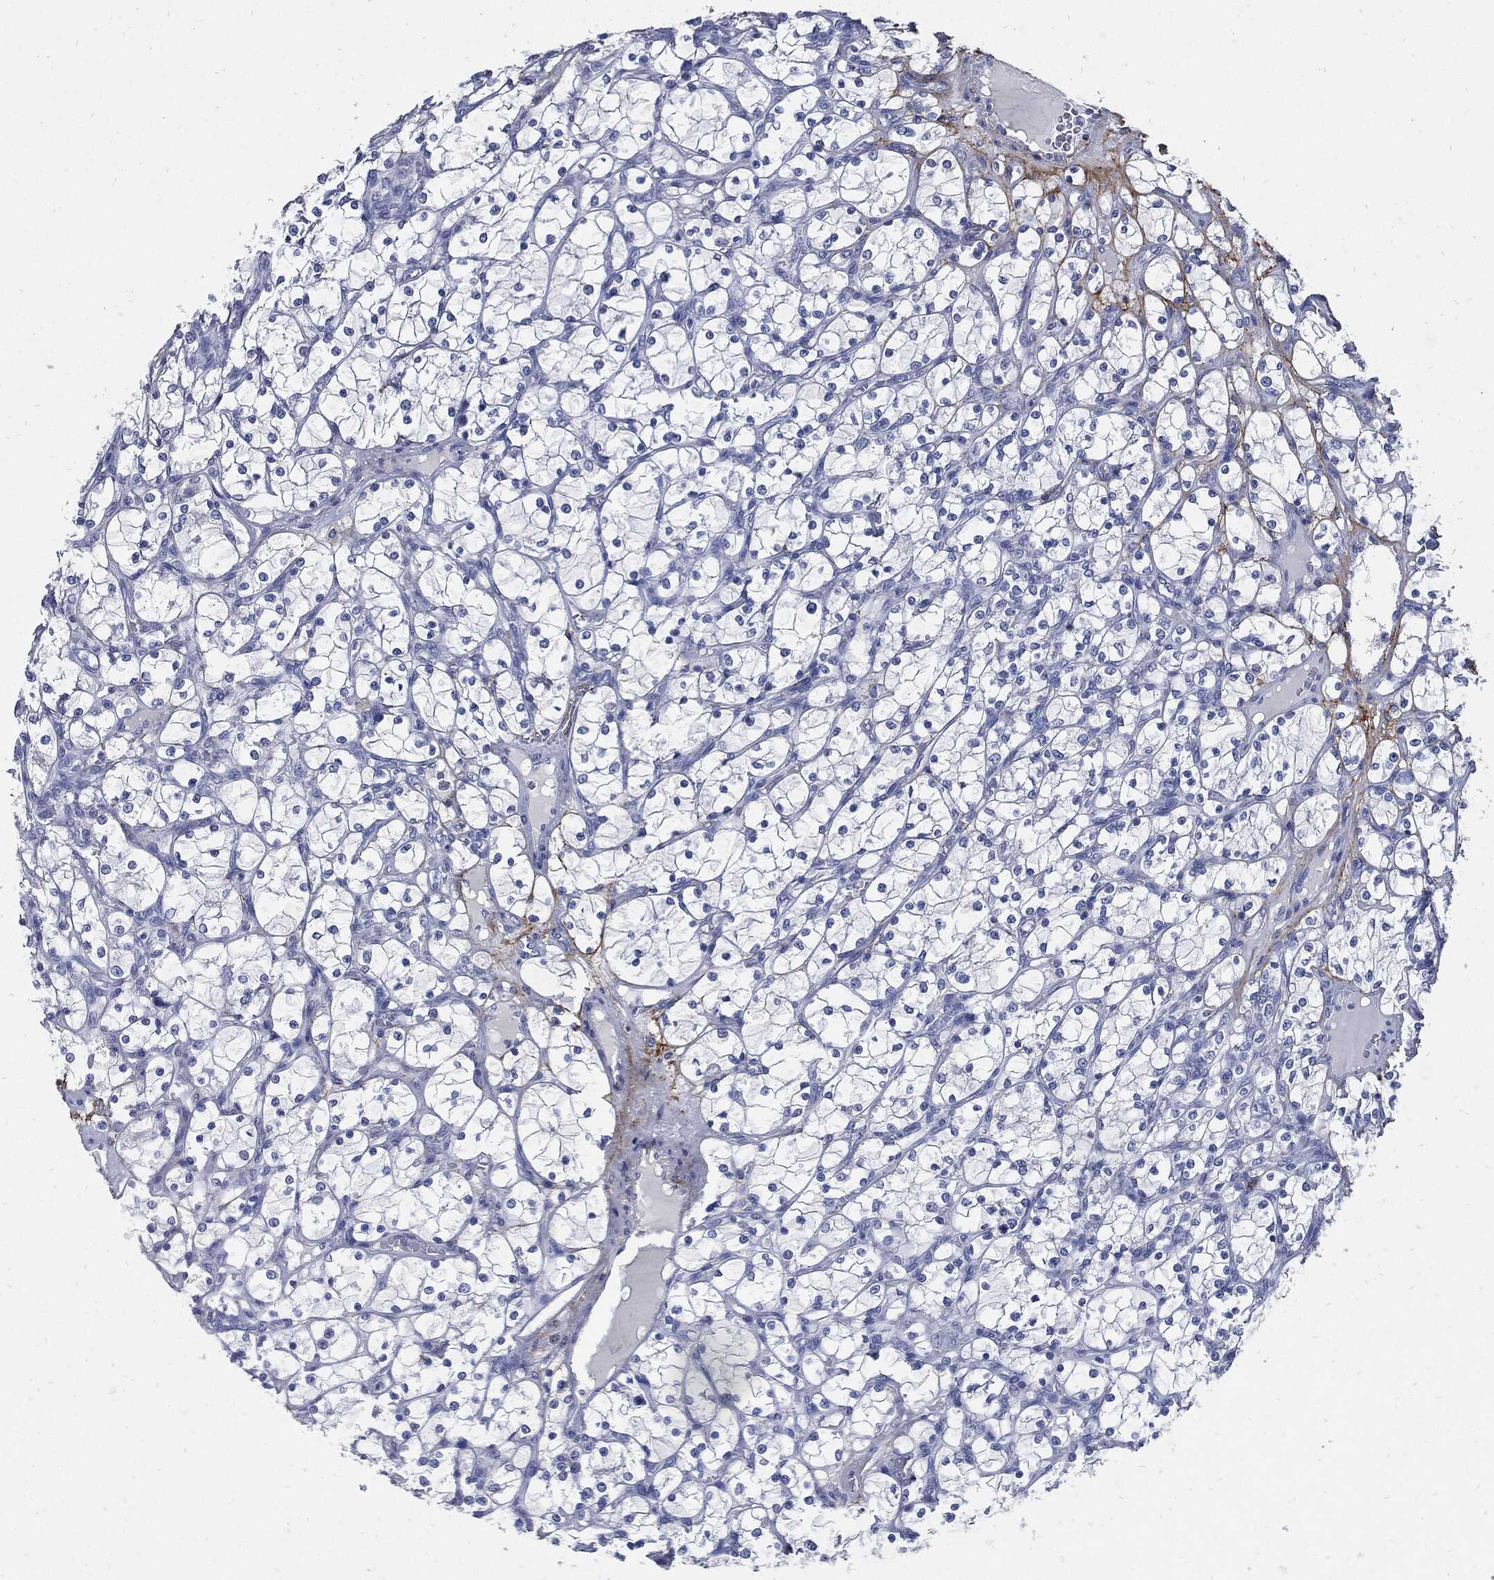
{"staining": {"intensity": "negative", "quantity": "none", "location": "none"}, "tissue": "renal cancer", "cell_type": "Tumor cells", "image_type": "cancer", "snomed": [{"axis": "morphology", "description": "Adenocarcinoma, NOS"}, {"axis": "topography", "description": "Kidney"}], "caption": "Immunohistochemistry (IHC) photomicrograph of adenocarcinoma (renal) stained for a protein (brown), which reveals no staining in tumor cells. (DAB (3,3'-diaminobenzidine) IHC, high magnification).", "gene": "FBN1", "patient": {"sex": "female", "age": 69}}